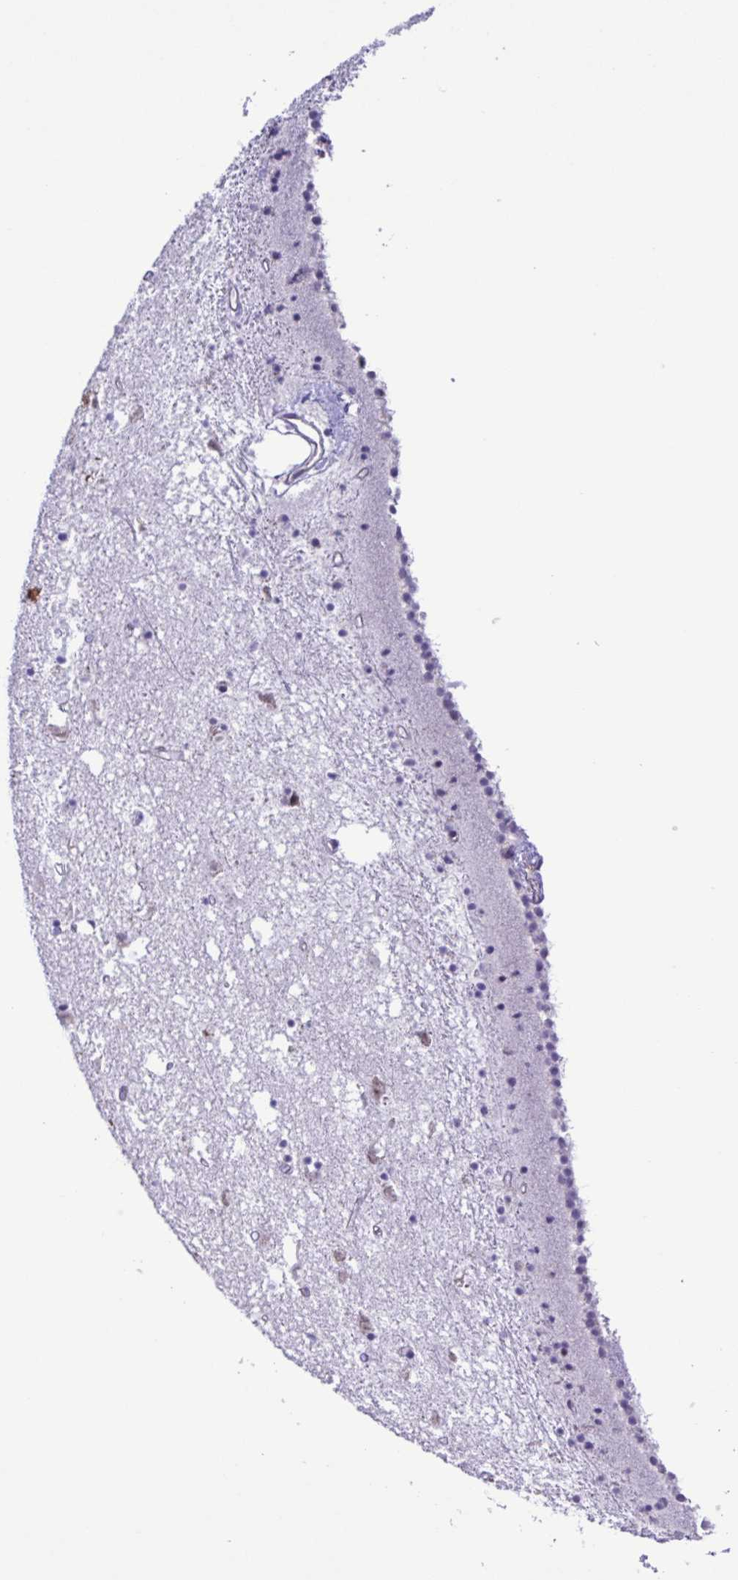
{"staining": {"intensity": "negative", "quantity": "none", "location": "none"}, "tissue": "caudate", "cell_type": "Glial cells", "image_type": "normal", "snomed": [{"axis": "morphology", "description": "Normal tissue, NOS"}, {"axis": "topography", "description": "Lateral ventricle wall"}], "caption": "This is an immunohistochemistry (IHC) image of benign caudate. There is no expression in glial cells.", "gene": "CYP17A1", "patient": {"sex": "female", "age": 71}}